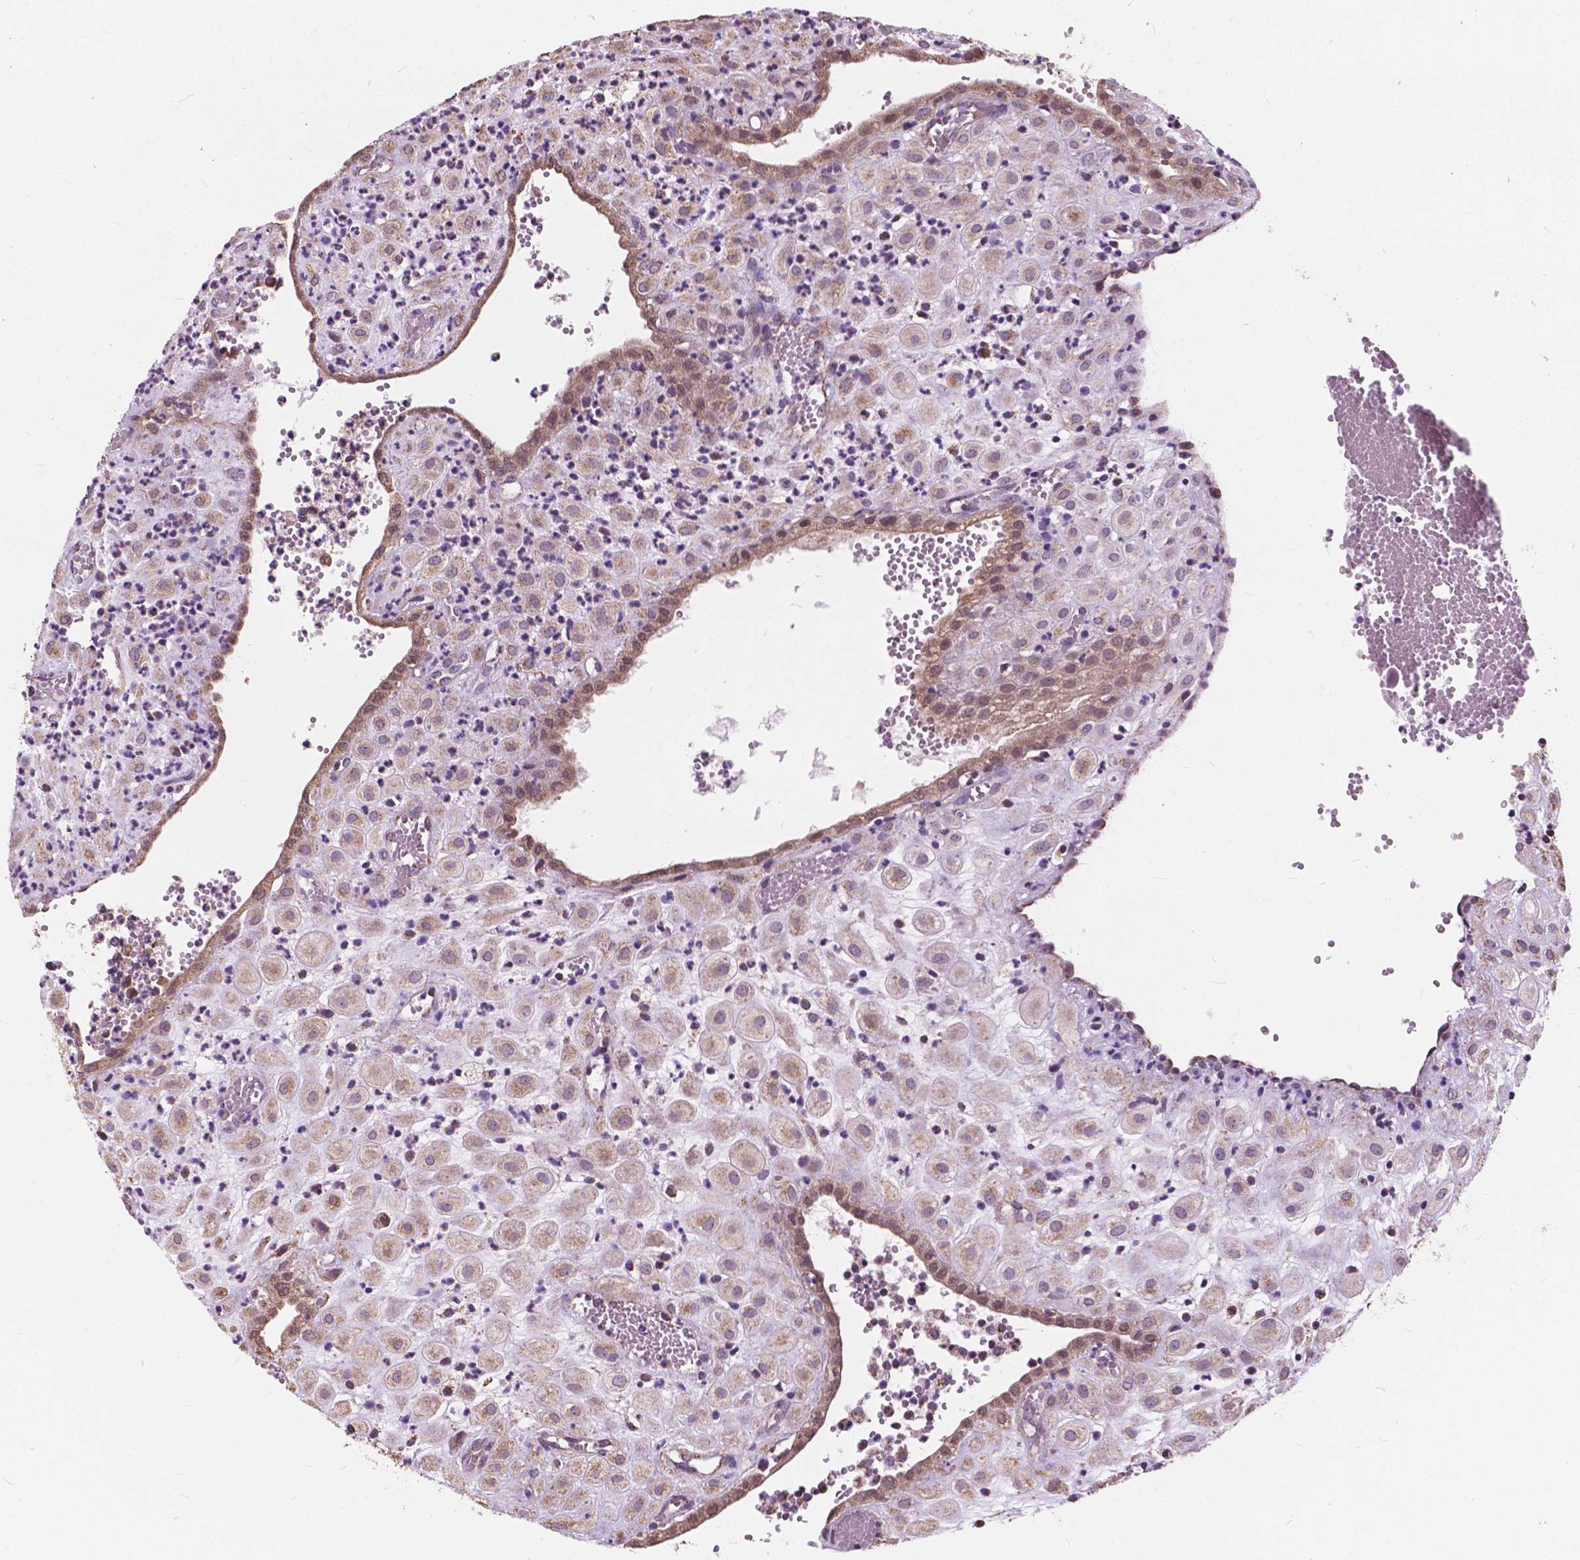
{"staining": {"intensity": "weak", "quantity": ">75%", "location": "cytoplasmic/membranous"}, "tissue": "placenta", "cell_type": "Decidual cells", "image_type": "normal", "snomed": [{"axis": "morphology", "description": "Normal tissue, NOS"}, {"axis": "topography", "description": "Placenta"}], "caption": "Immunohistochemical staining of benign placenta shows >75% levels of weak cytoplasmic/membranous protein staining in about >75% of decidual cells.", "gene": "SCOC", "patient": {"sex": "female", "age": 24}}